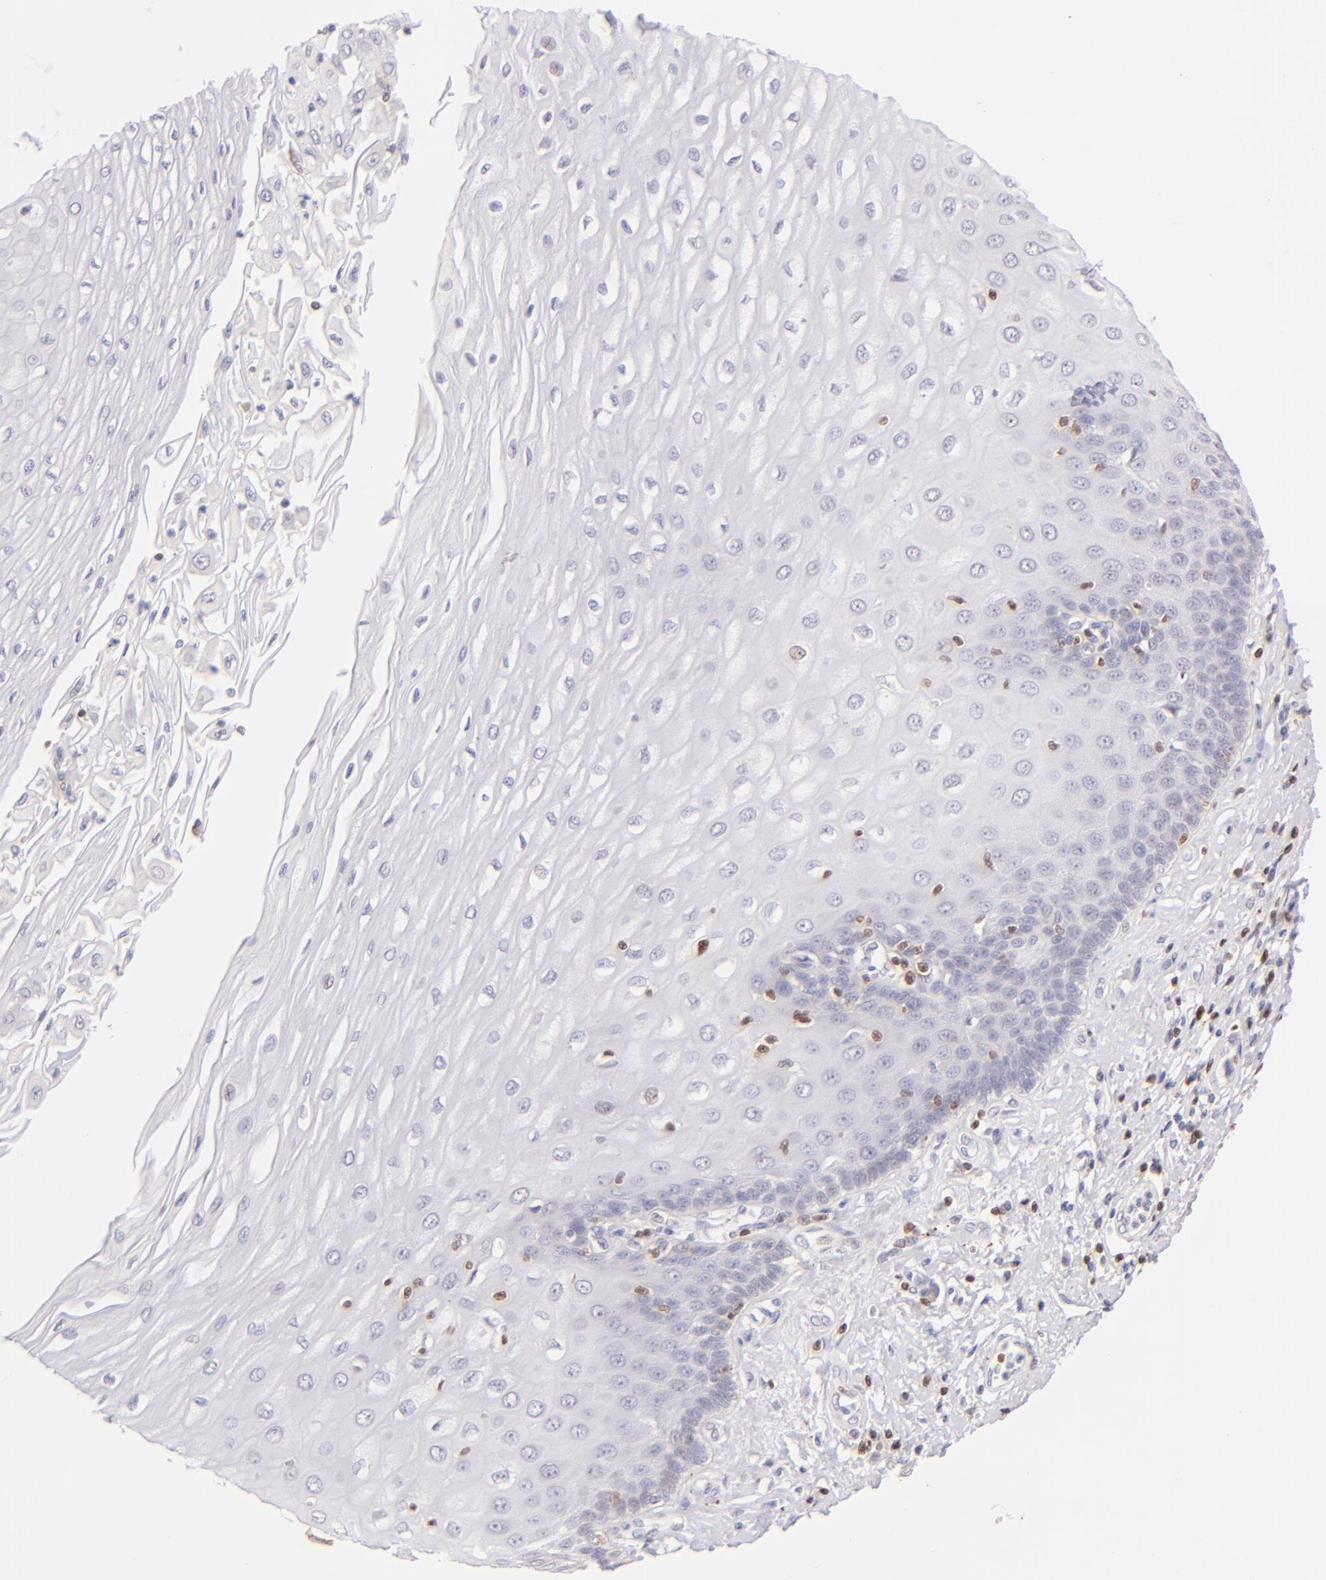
{"staining": {"intensity": "negative", "quantity": "none", "location": "none"}, "tissue": "esophagus", "cell_type": "Squamous epithelial cells", "image_type": "normal", "snomed": [{"axis": "morphology", "description": "Normal tissue, NOS"}, {"axis": "topography", "description": "Esophagus"}], "caption": "Photomicrograph shows no protein staining in squamous epithelial cells of benign esophagus.", "gene": "ZAP70", "patient": {"sex": "male", "age": 62}}